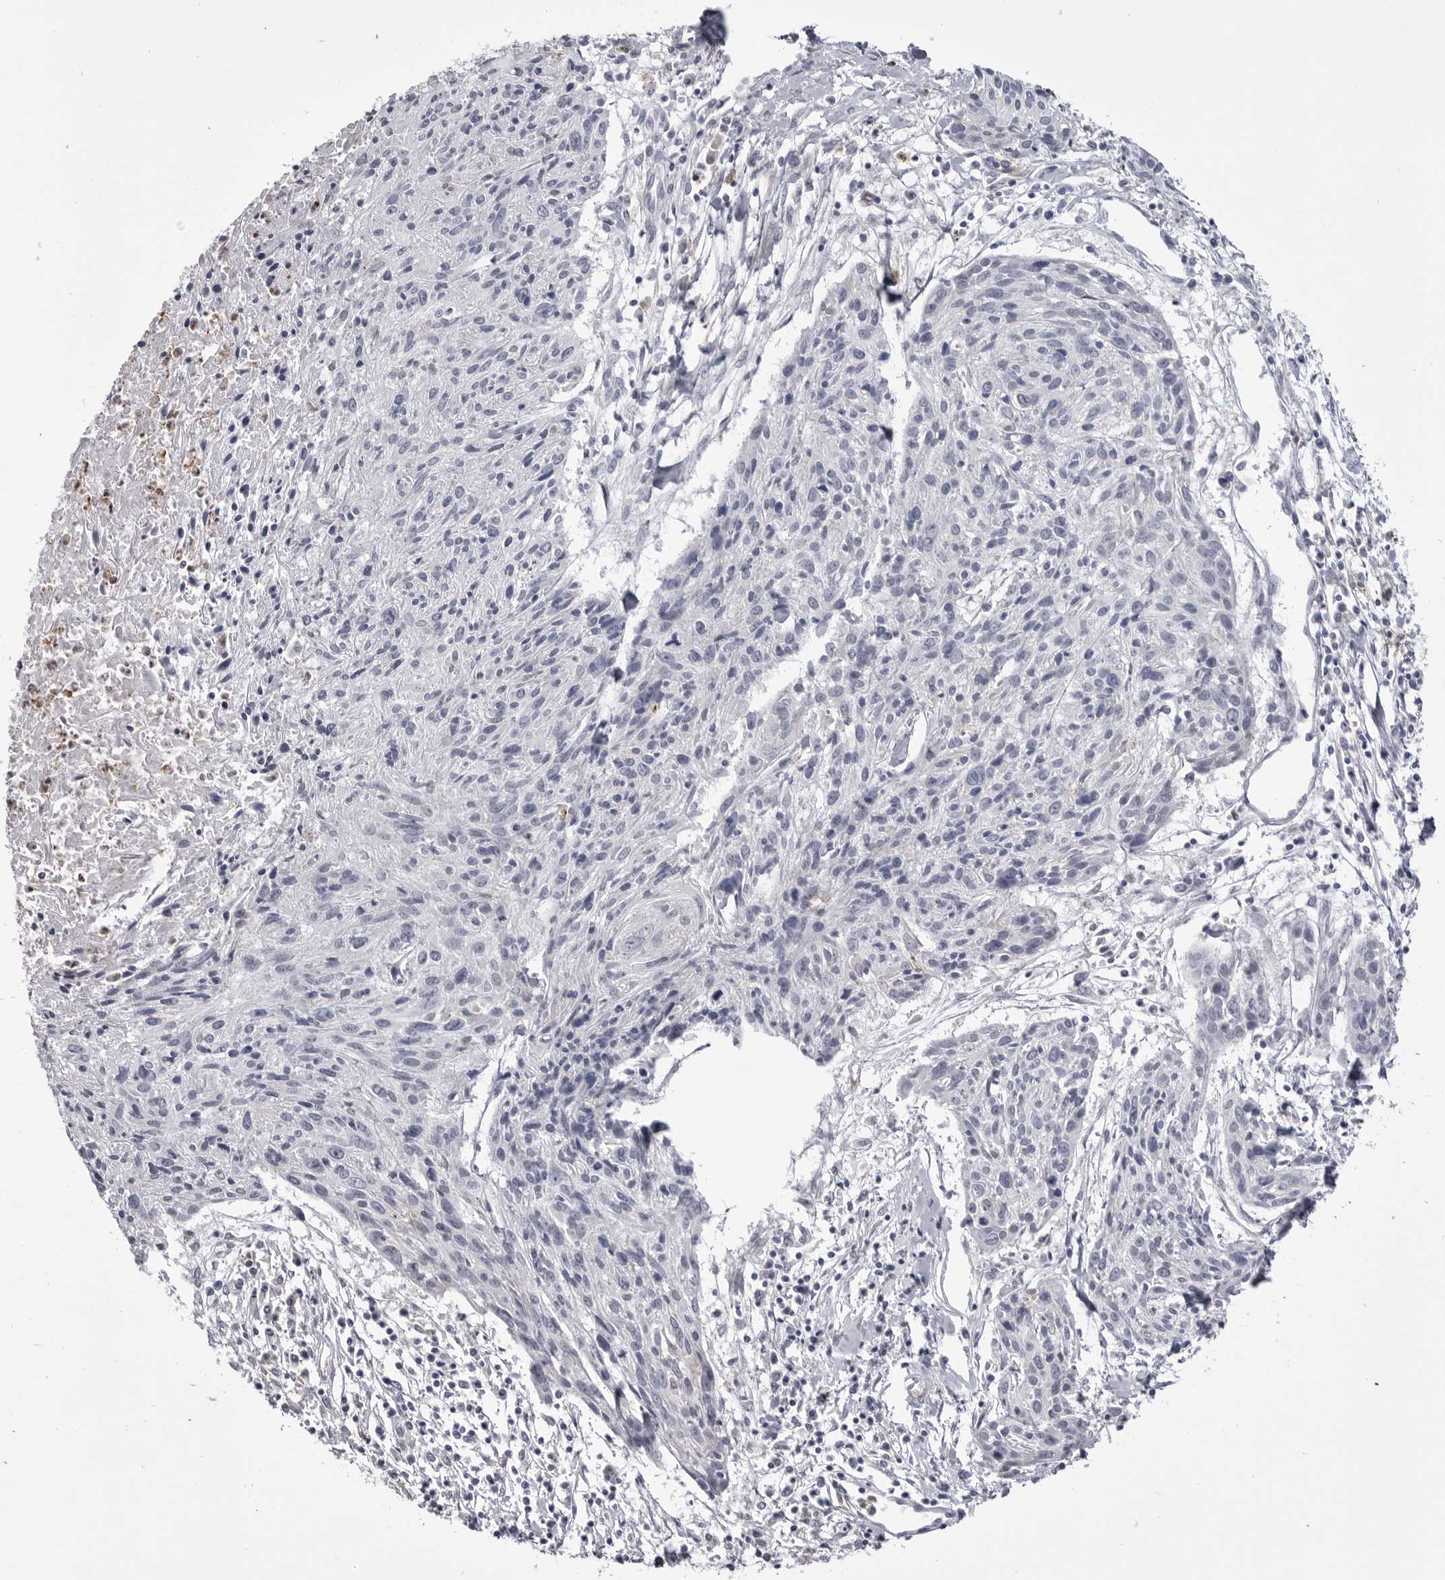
{"staining": {"intensity": "negative", "quantity": "none", "location": "none"}, "tissue": "cervical cancer", "cell_type": "Tumor cells", "image_type": "cancer", "snomed": [{"axis": "morphology", "description": "Squamous cell carcinoma, NOS"}, {"axis": "topography", "description": "Cervix"}], "caption": "Human cervical cancer (squamous cell carcinoma) stained for a protein using immunohistochemistry (IHC) reveals no expression in tumor cells.", "gene": "STAP2", "patient": {"sex": "female", "age": 51}}